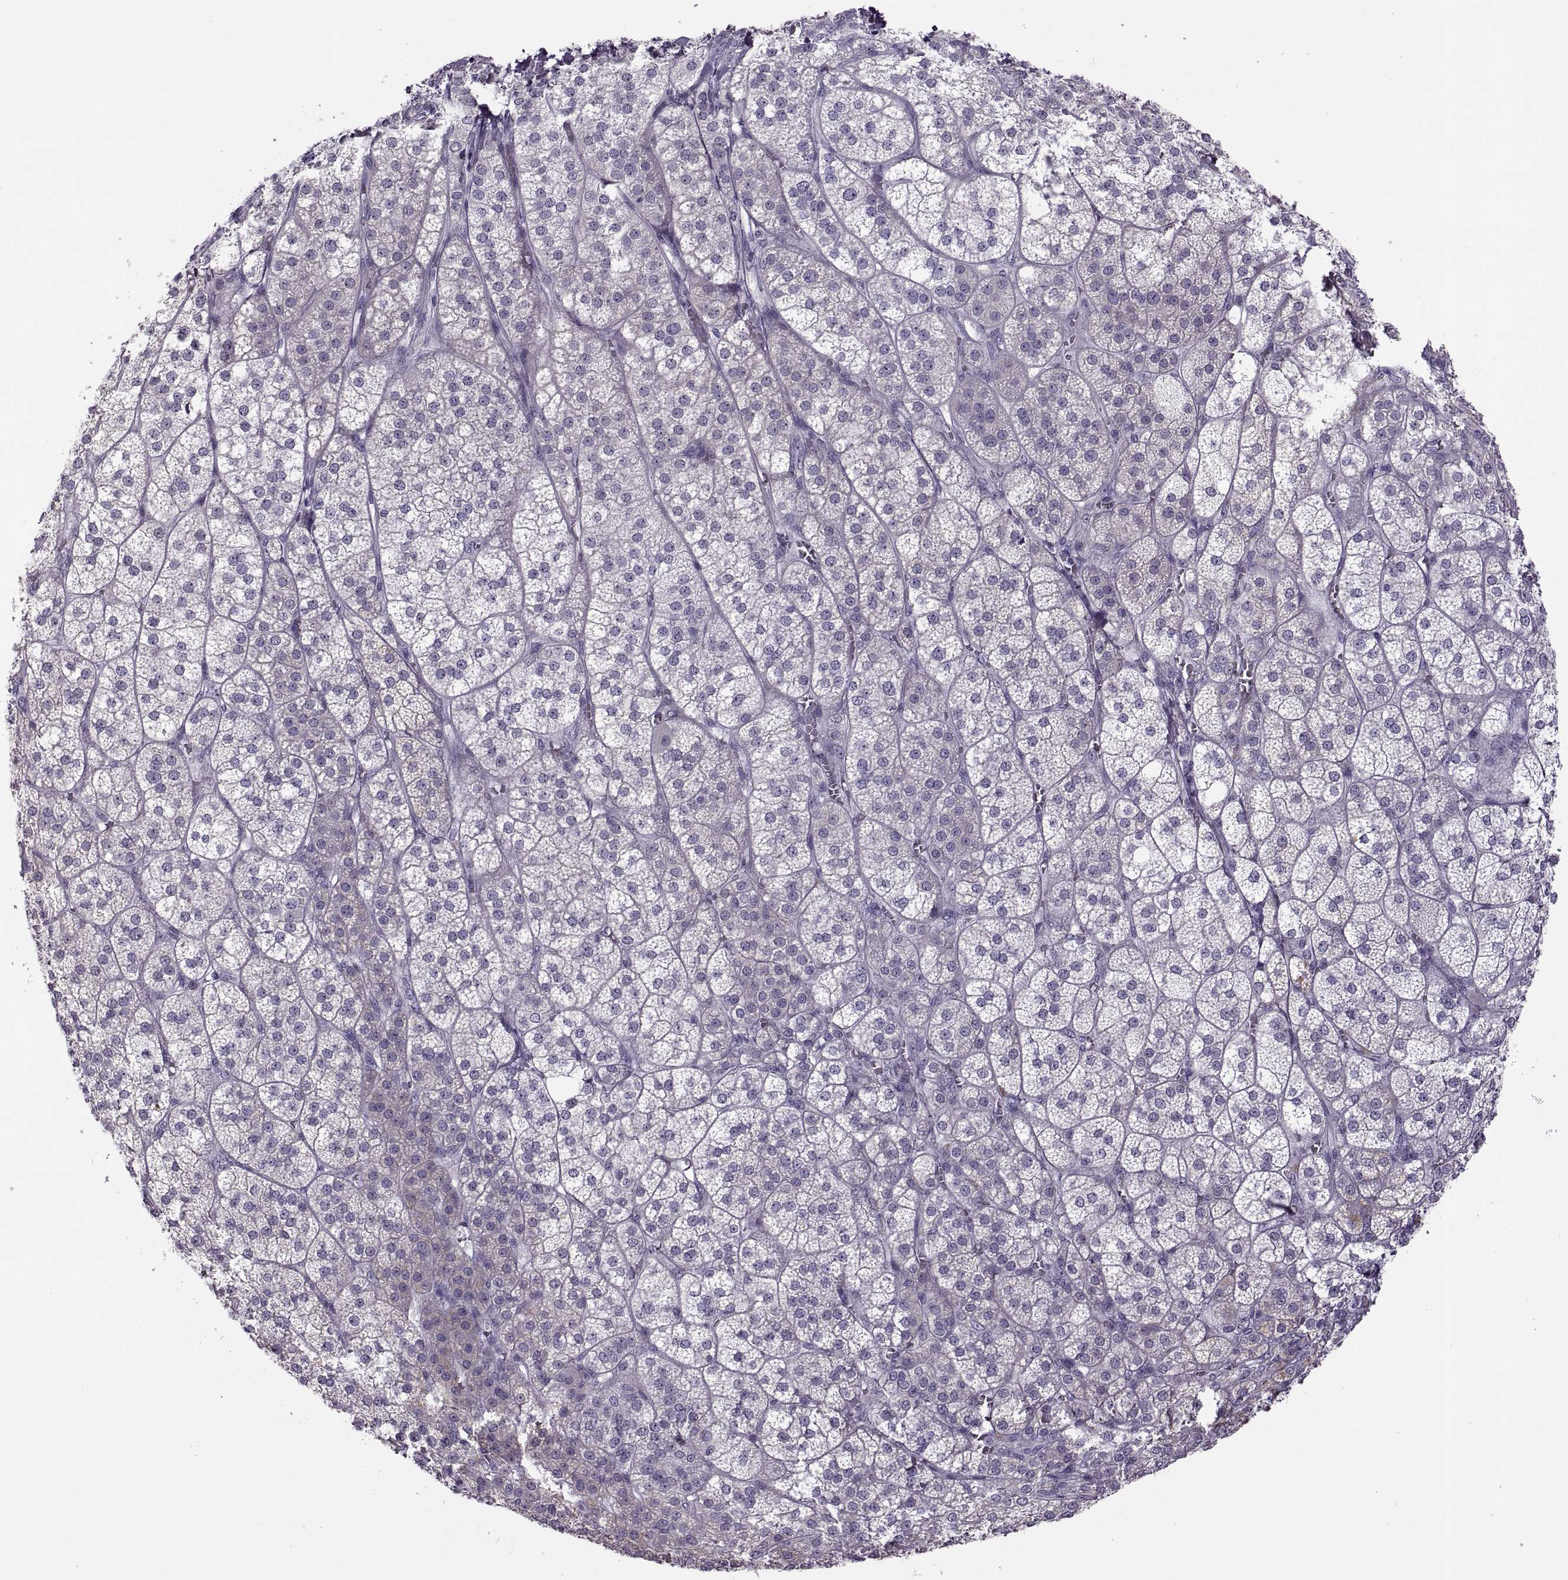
{"staining": {"intensity": "moderate", "quantity": "<25%", "location": "cytoplasmic/membranous"}, "tissue": "adrenal gland", "cell_type": "Glandular cells", "image_type": "normal", "snomed": [{"axis": "morphology", "description": "Normal tissue, NOS"}, {"axis": "topography", "description": "Adrenal gland"}], "caption": "Immunohistochemical staining of unremarkable human adrenal gland displays <25% levels of moderate cytoplasmic/membranous protein positivity in approximately <25% of glandular cells.", "gene": "RSPH6A", "patient": {"sex": "female", "age": 60}}